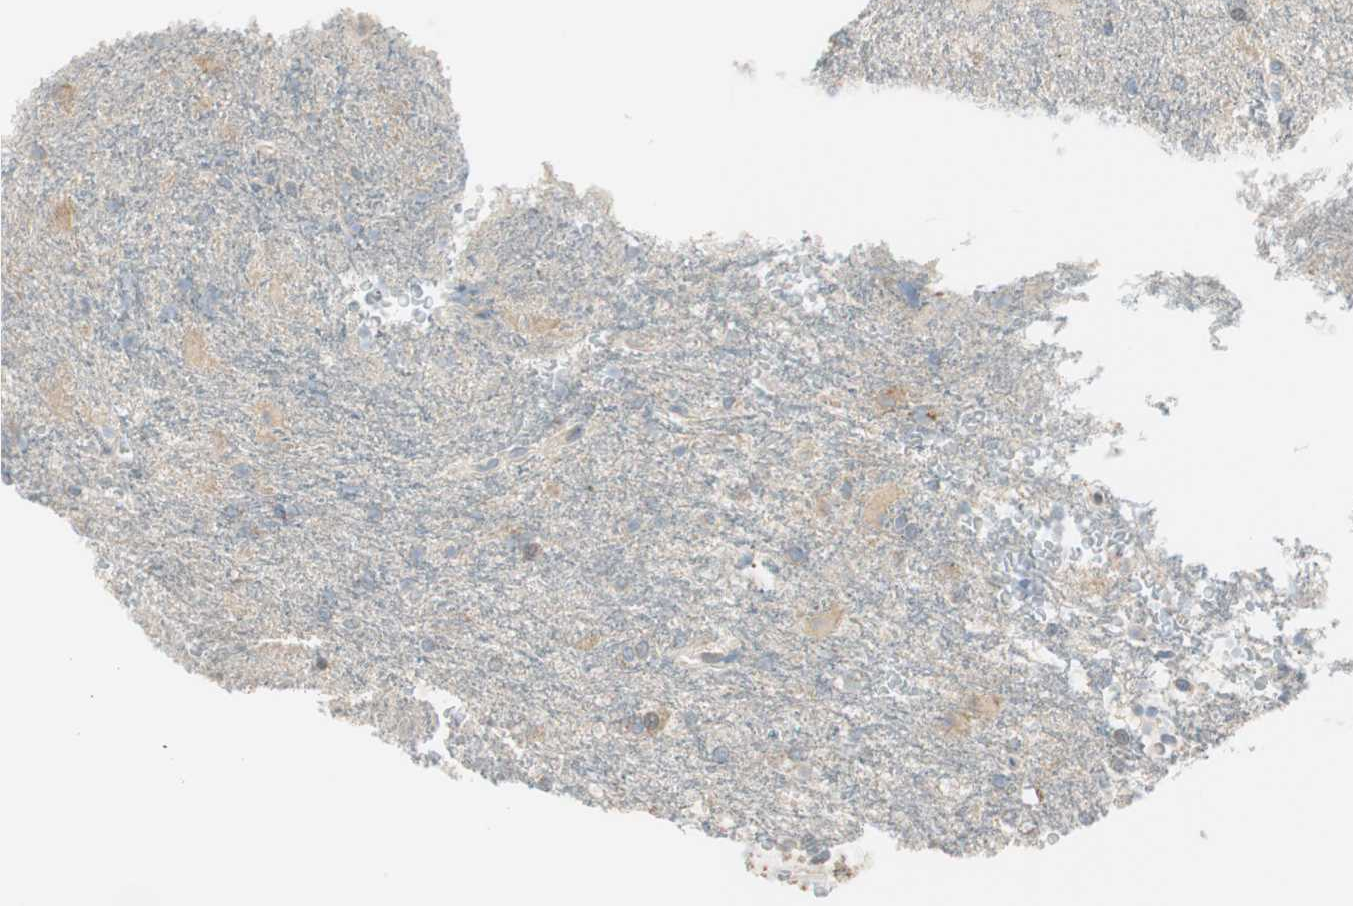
{"staining": {"intensity": "negative", "quantity": "none", "location": "none"}, "tissue": "glioma", "cell_type": "Tumor cells", "image_type": "cancer", "snomed": [{"axis": "morphology", "description": "Glioma, malignant, High grade"}, {"axis": "topography", "description": "Brain"}], "caption": "Immunohistochemistry (IHC) histopathology image of neoplastic tissue: human glioma stained with DAB exhibits no significant protein staining in tumor cells.", "gene": "TACR3", "patient": {"sex": "male", "age": 71}}